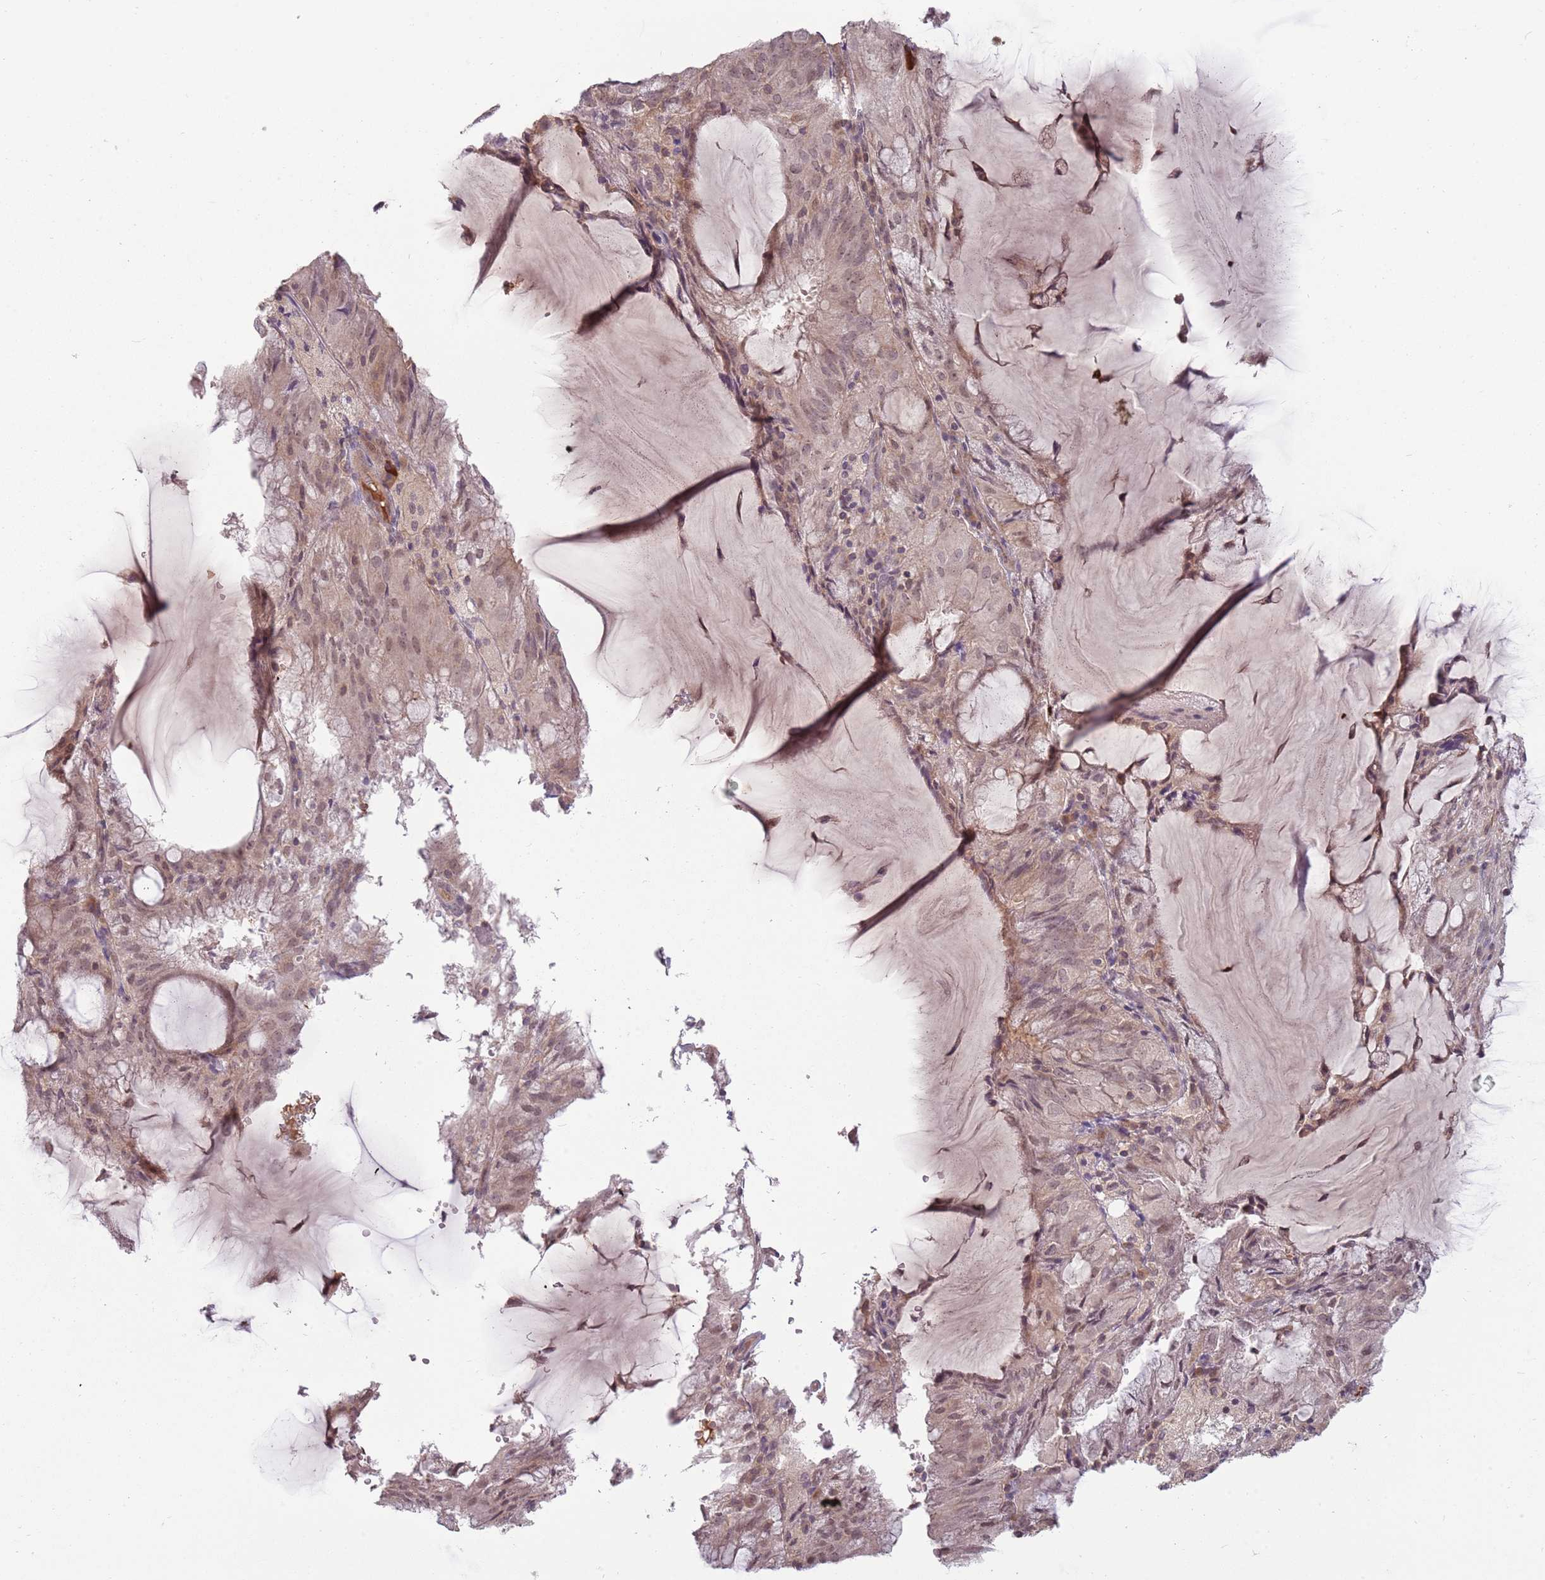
{"staining": {"intensity": "weak", "quantity": ">75%", "location": "cytoplasmic/membranous,nuclear"}, "tissue": "endometrial cancer", "cell_type": "Tumor cells", "image_type": "cancer", "snomed": [{"axis": "morphology", "description": "Adenocarcinoma, NOS"}, {"axis": "topography", "description": "Endometrium"}], "caption": "A brown stain labels weak cytoplasmic/membranous and nuclear expression of a protein in endometrial adenocarcinoma tumor cells. The staining was performed using DAB to visualize the protein expression in brown, while the nuclei were stained in blue with hematoxylin (Magnification: 20x).", "gene": "NBPF6", "patient": {"sex": "female", "age": 81}}